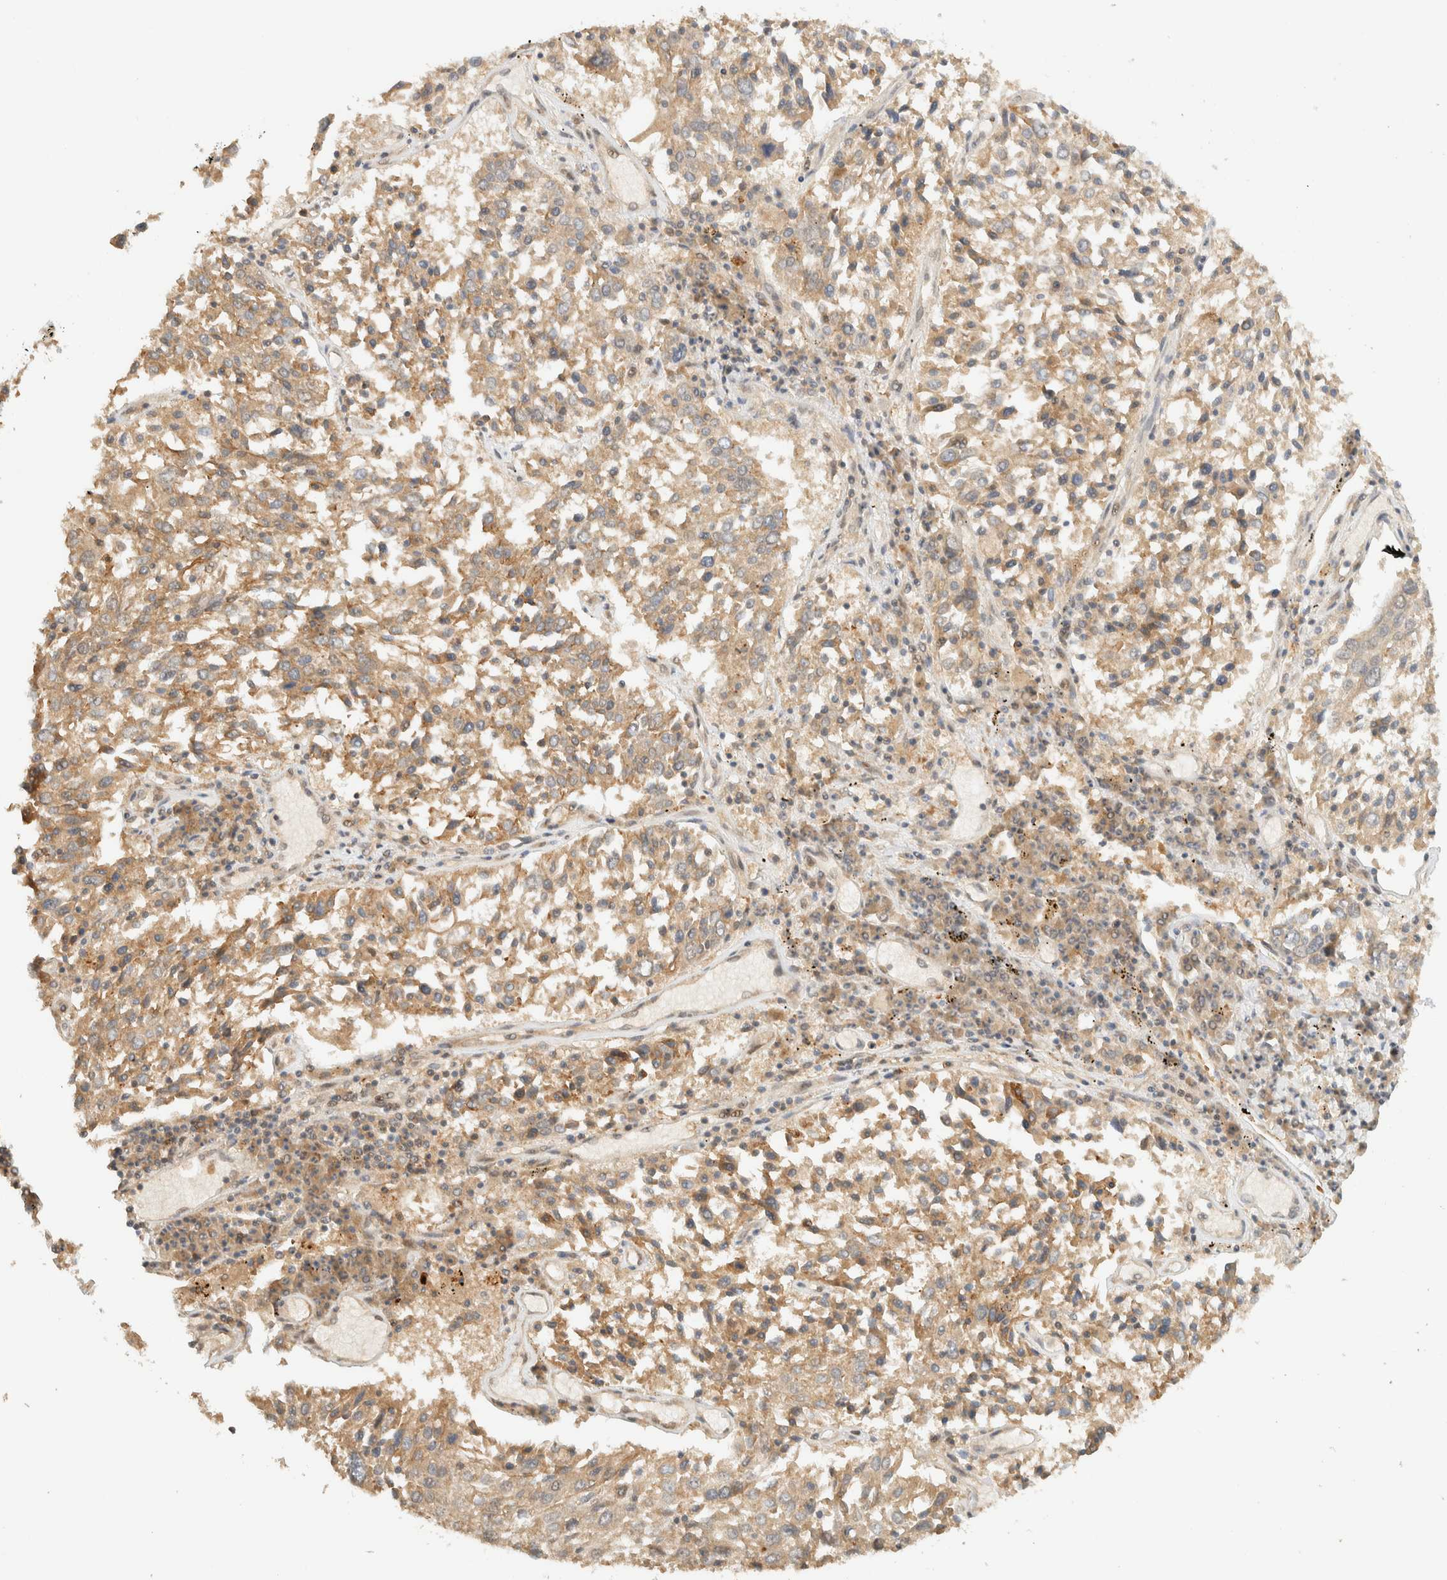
{"staining": {"intensity": "moderate", "quantity": ">75%", "location": "cytoplasmic/membranous"}, "tissue": "lung cancer", "cell_type": "Tumor cells", "image_type": "cancer", "snomed": [{"axis": "morphology", "description": "Squamous cell carcinoma, NOS"}, {"axis": "topography", "description": "Lung"}], "caption": "The photomicrograph reveals a brown stain indicating the presence of a protein in the cytoplasmic/membranous of tumor cells in lung cancer (squamous cell carcinoma).", "gene": "ZBTB34", "patient": {"sex": "male", "age": 65}}